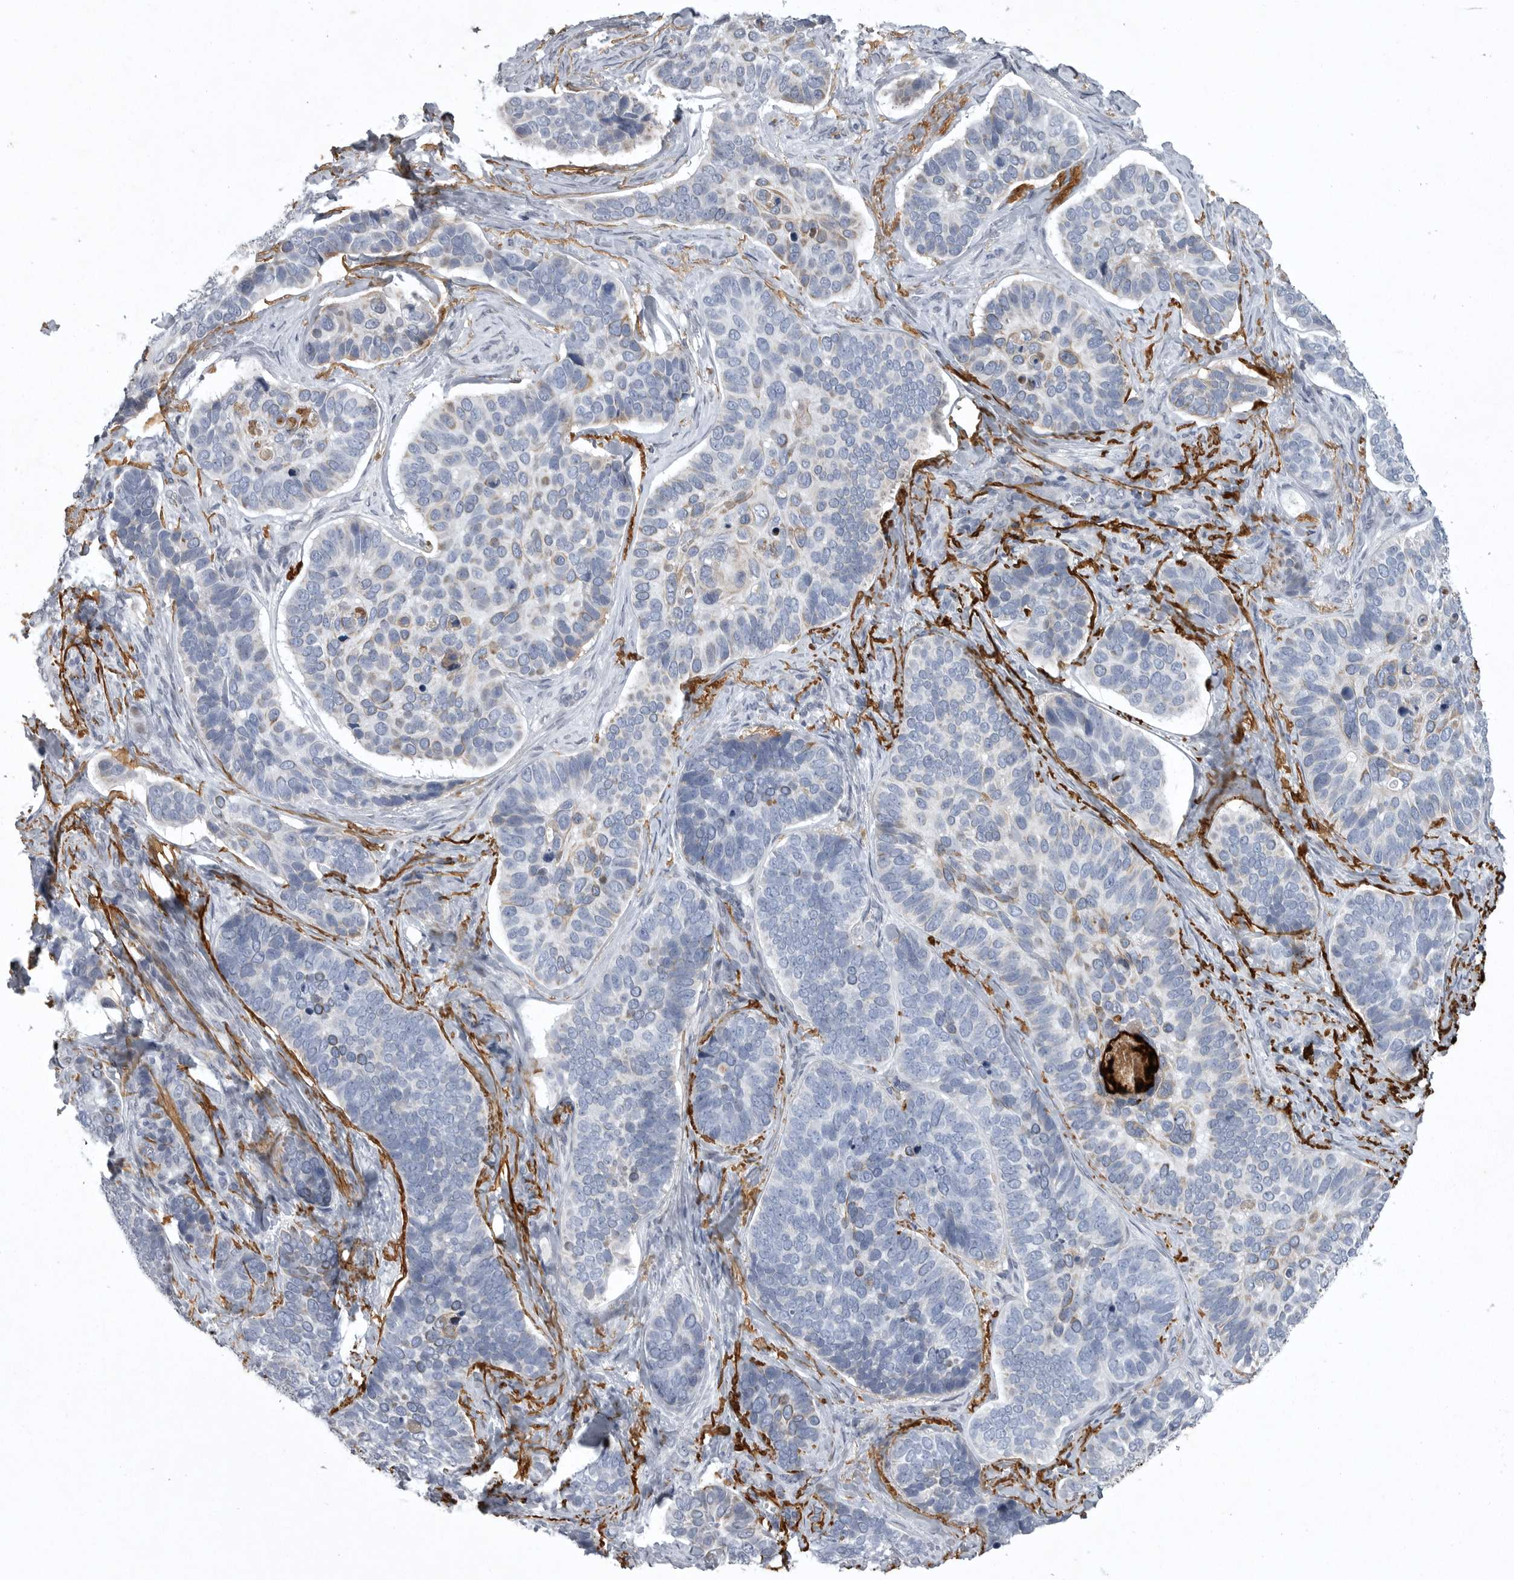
{"staining": {"intensity": "negative", "quantity": "none", "location": "none"}, "tissue": "skin cancer", "cell_type": "Tumor cells", "image_type": "cancer", "snomed": [{"axis": "morphology", "description": "Basal cell carcinoma"}, {"axis": "topography", "description": "Skin"}], "caption": "The photomicrograph displays no staining of tumor cells in skin basal cell carcinoma.", "gene": "CRP", "patient": {"sex": "male", "age": 62}}